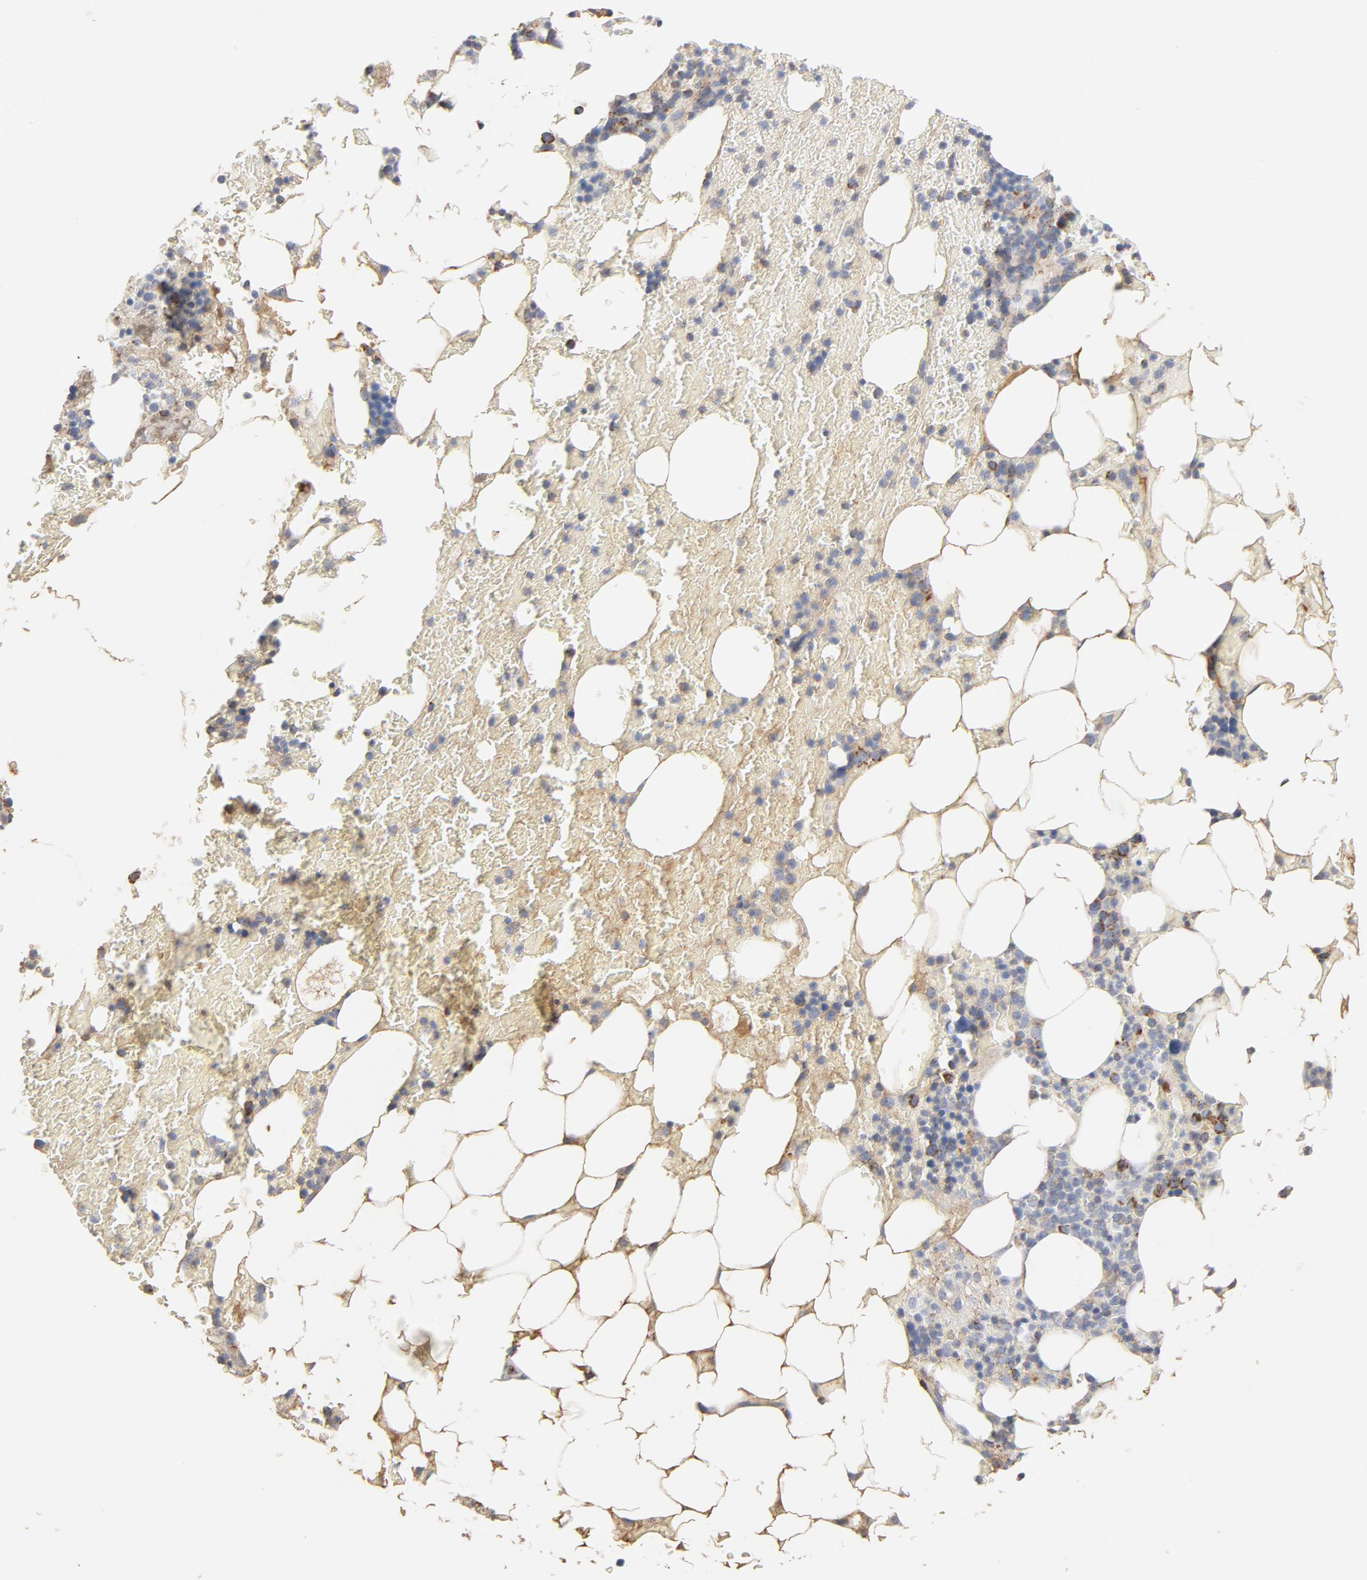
{"staining": {"intensity": "moderate", "quantity": "<25%", "location": "cytoplasmic/membranous"}, "tissue": "bone marrow", "cell_type": "Hematopoietic cells", "image_type": "normal", "snomed": [{"axis": "morphology", "description": "Normal tissue, NOS"}, {"axis": "topography", "description": "Bone marrow"}], "caption": "Protein staining of benign bone marrow reveals moderate cytoplasmic/membranous expression in approximately <25% of hematopoietic cells.", "gene": "PCNX4", "patient": {"sex": "female", "age": 73}}